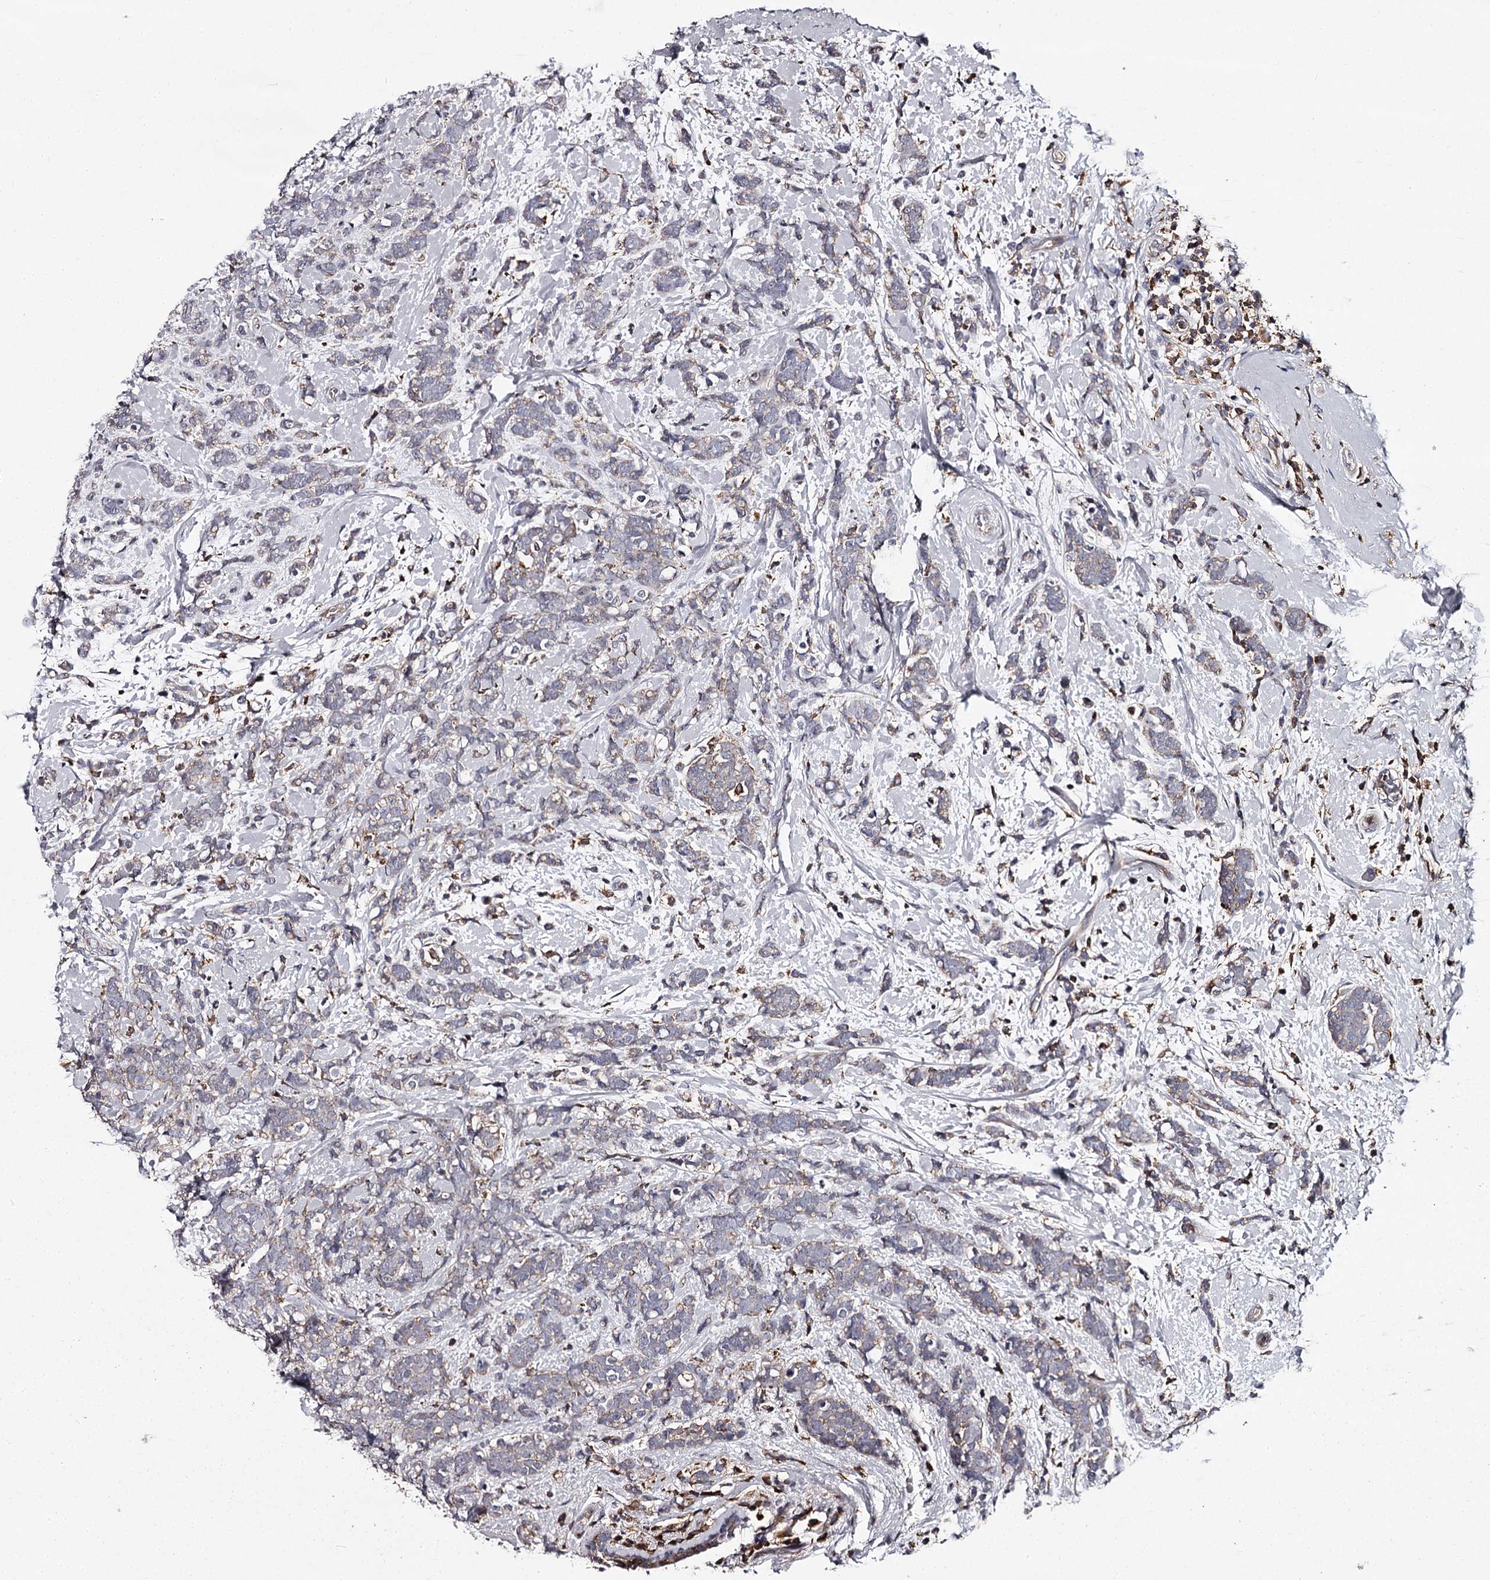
{"staining": {"intensity": "weak", "quantity": "25%-75%", "location": "cytoplasmic/membranous"}, "tissue": "breast cancer", "cell_type": "Tumor cells", "image_type": "cancer", "snomed": [{"axis": "morphology", "description": "Lobular carcinoma"}, {"axis": "topography", "description": "Breast"}], "caption": "Human breast lobular carcinoma stained with a protein marker reveals weak staining in tumor cells.", "gene": "RASSF6", "patient": {"sex": "female", "age": 58}}